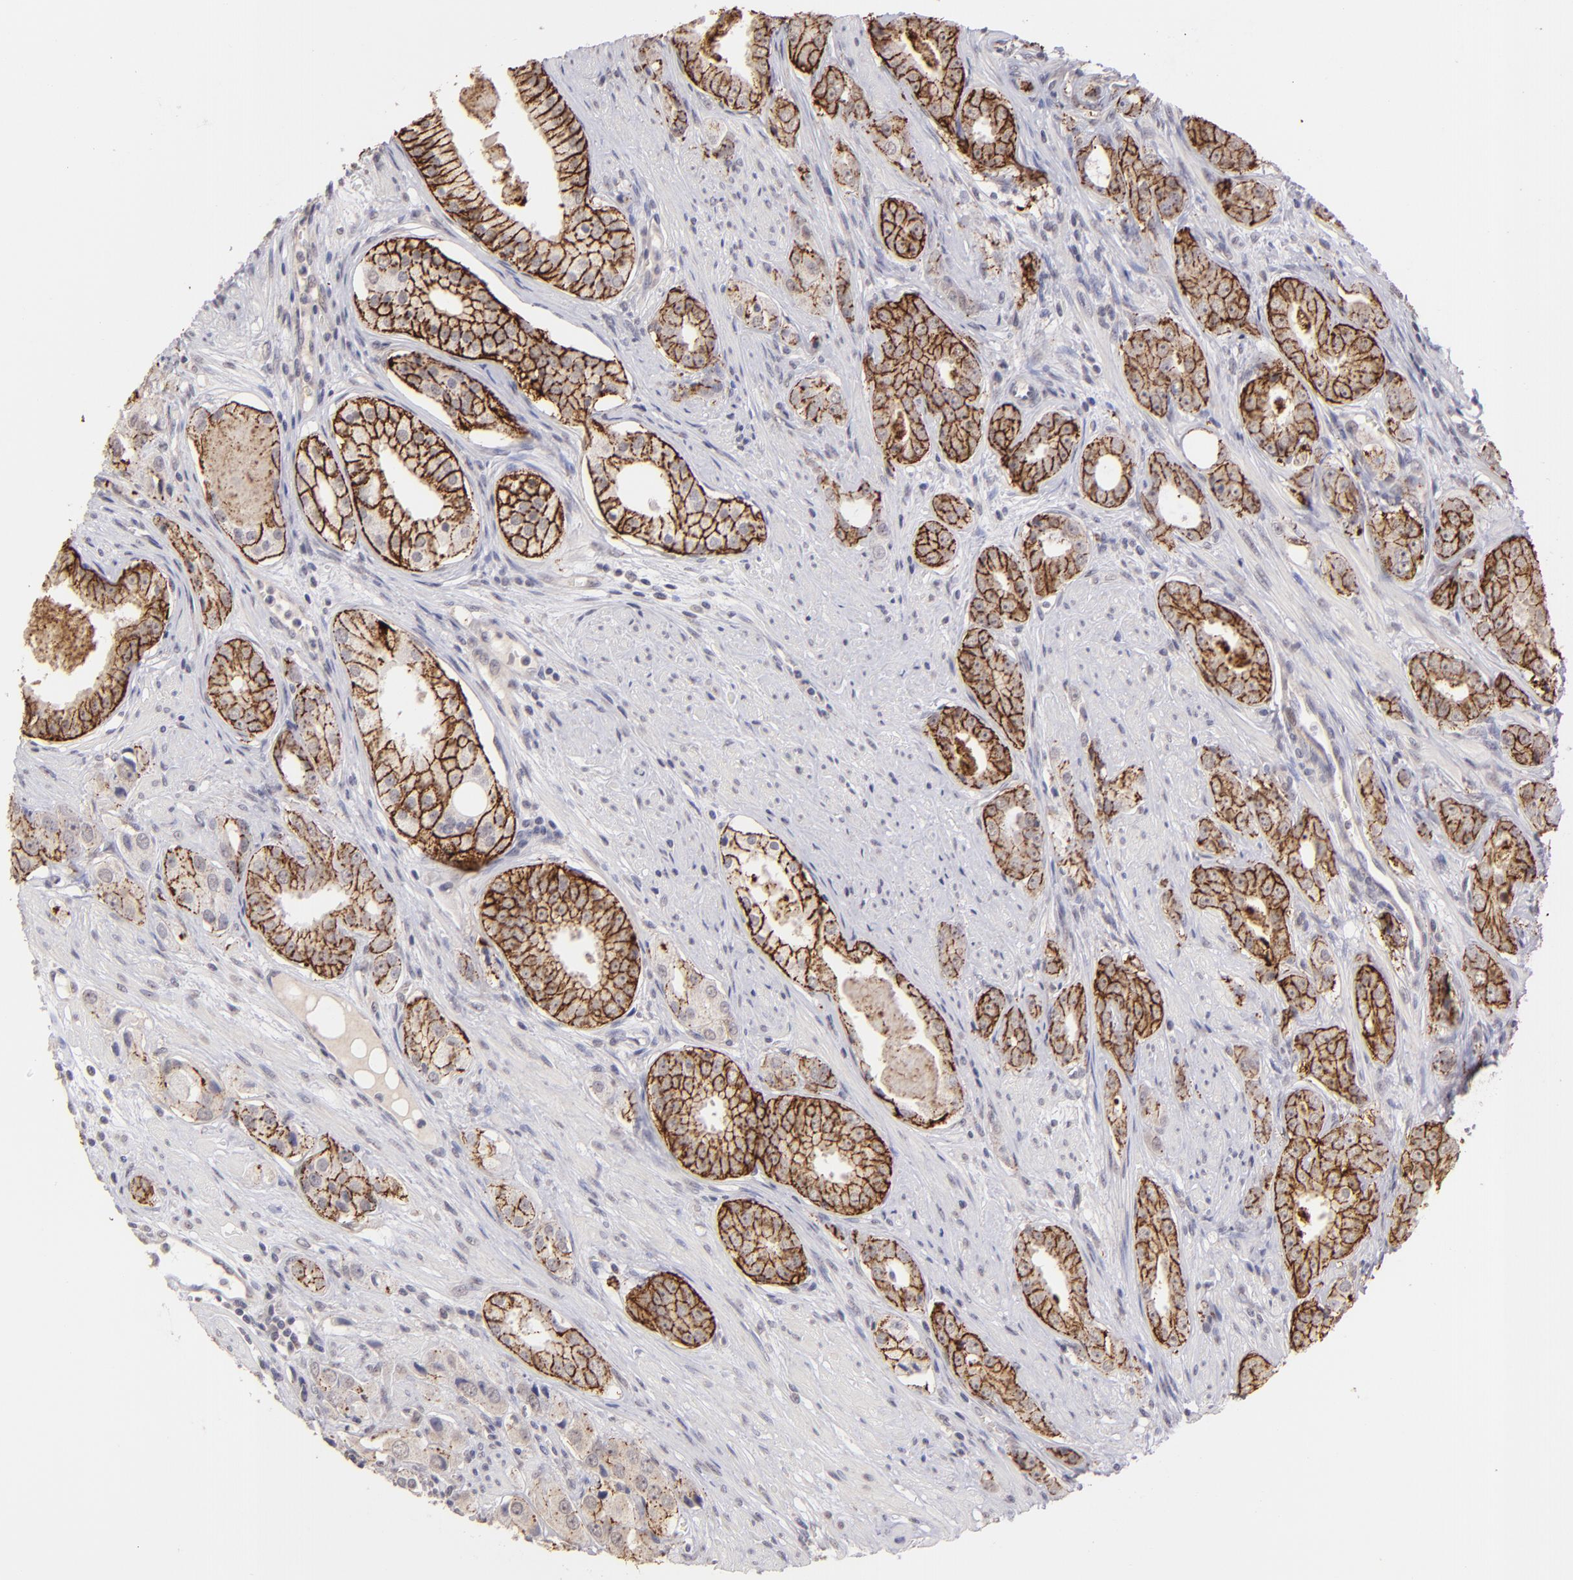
{"staining": {"intensity": "moderate", "quantity": ">75%", "location": "cytoplasmic/membranous"}, "tissue": "prostate cancer", "cell_type": "Tumor cells", "image_type": "cancer", "snomed": [{"axis": "morphology", "description": "Adenocarcinoma, Medium grade"}, {"axis": "topography", "description": "Prostate"}], "caption": "The micrograph exhibits staining of medium-grade adenocarcinoma (prostate), revealing moderate cytoplasmic/membranous protein positivity (brown color) within tumor cells. The staining is performed using DAB (3,3'-diaminobenzidine) brown chromogen to label protein expression. The nuclei are counter-stained blue using hematoxylin.", "gene": "CLDN1", "patient": {"sex": "male", "age": 53}}